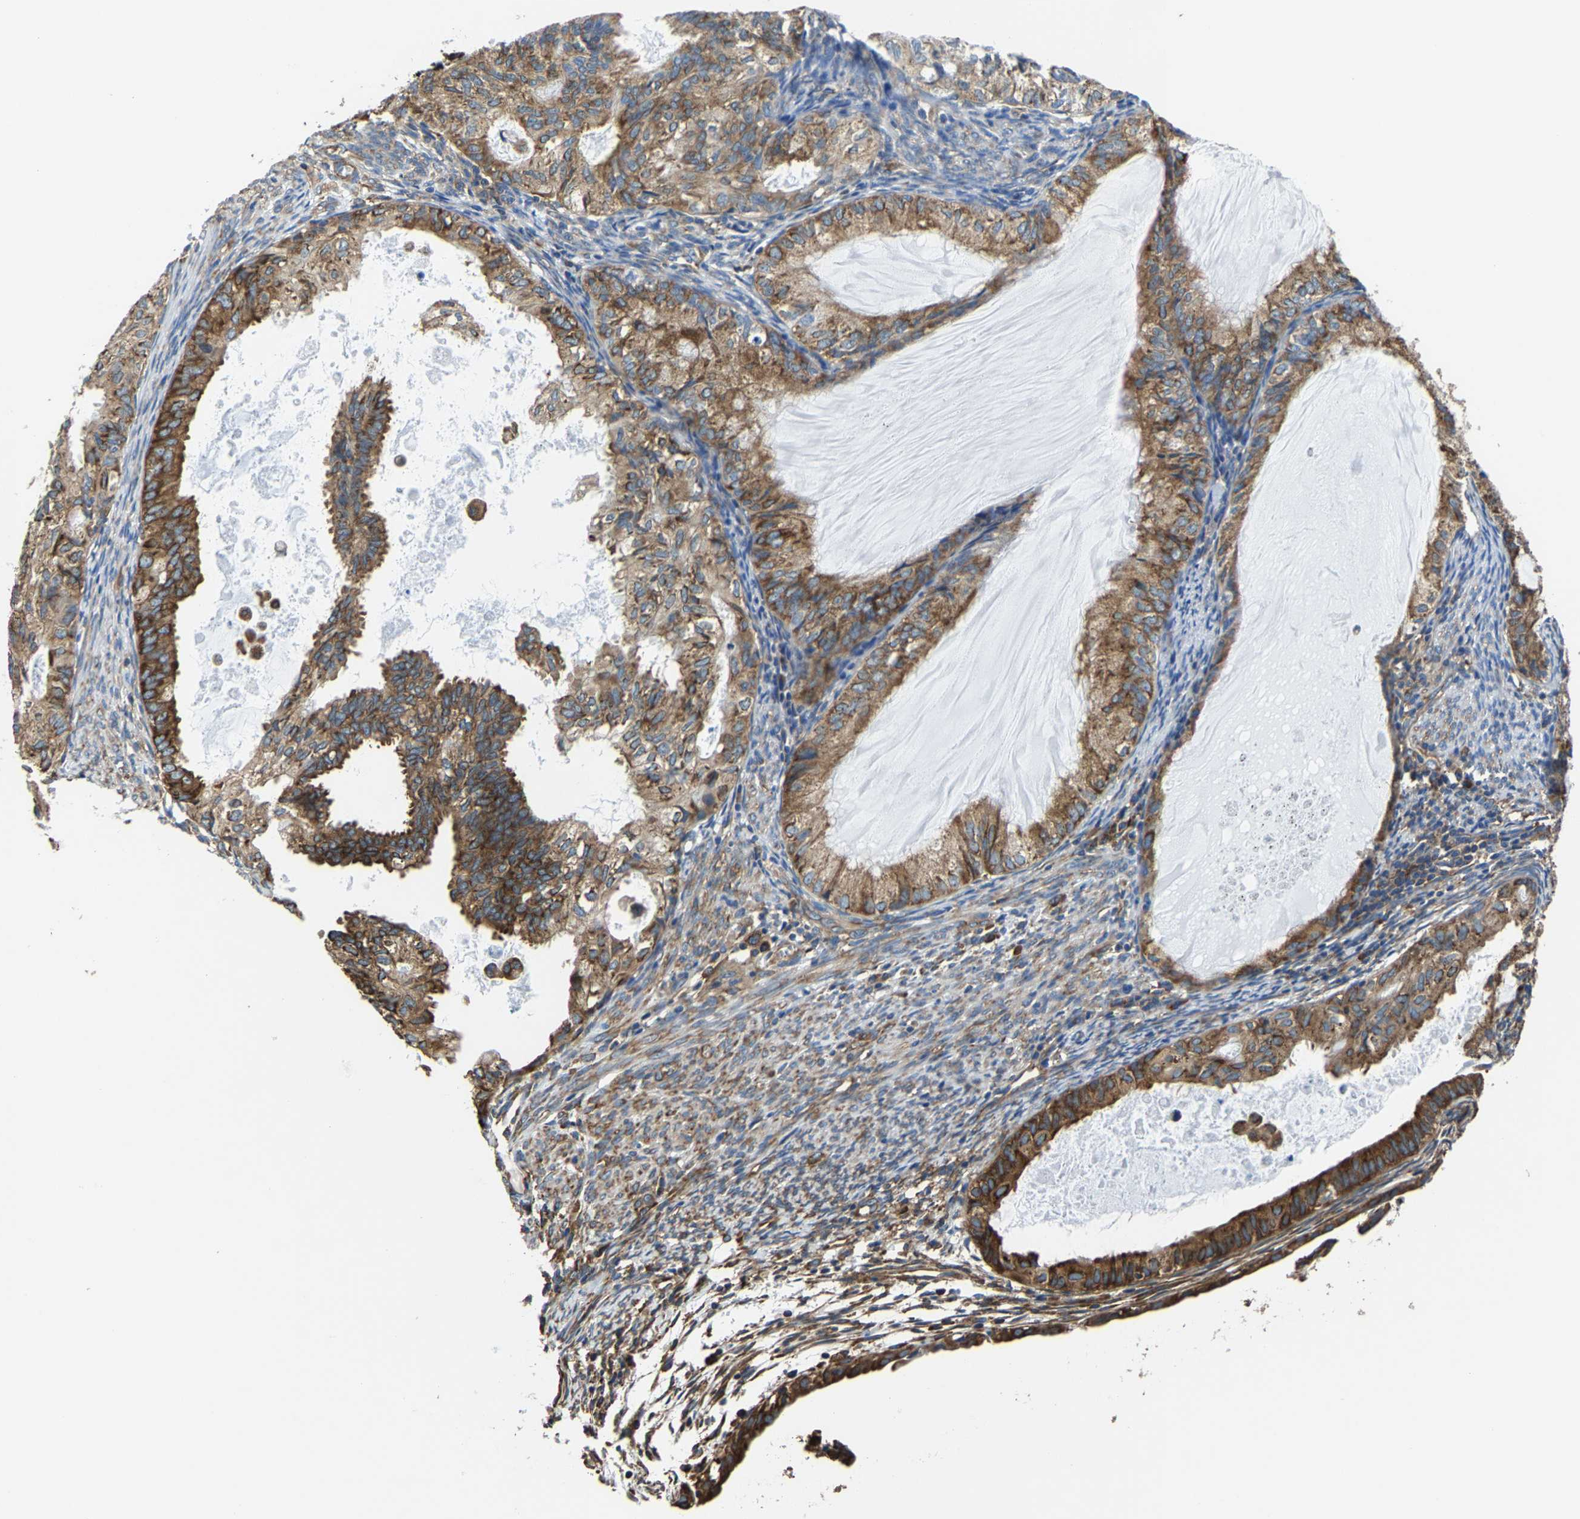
{"staining": {"intensity": "strong", "quantity": ">75%", "location": "cytoplasmic/membranous"}, "tissue": "cervical cancer", "cell_type": "Tumor cells", "image_type": "cancer", "snomed": [{"axis": "morphology", "description": "Normal tissue, NOS"}, {"axis": "morphology", "description": "Adenocarcinoma, NOS"}, {"axis": "topography", "description": "Cervix"}, {"axis": "topography", "description": "Endometrium"}], "caption": "Strong cytoplasmic/membranous protein positivity is identified in approximately >75% of tumor cells in adenocarcinoma (cervical).", "gene": "G3BP2", "patient": {"sex": "female", "age": 86}}